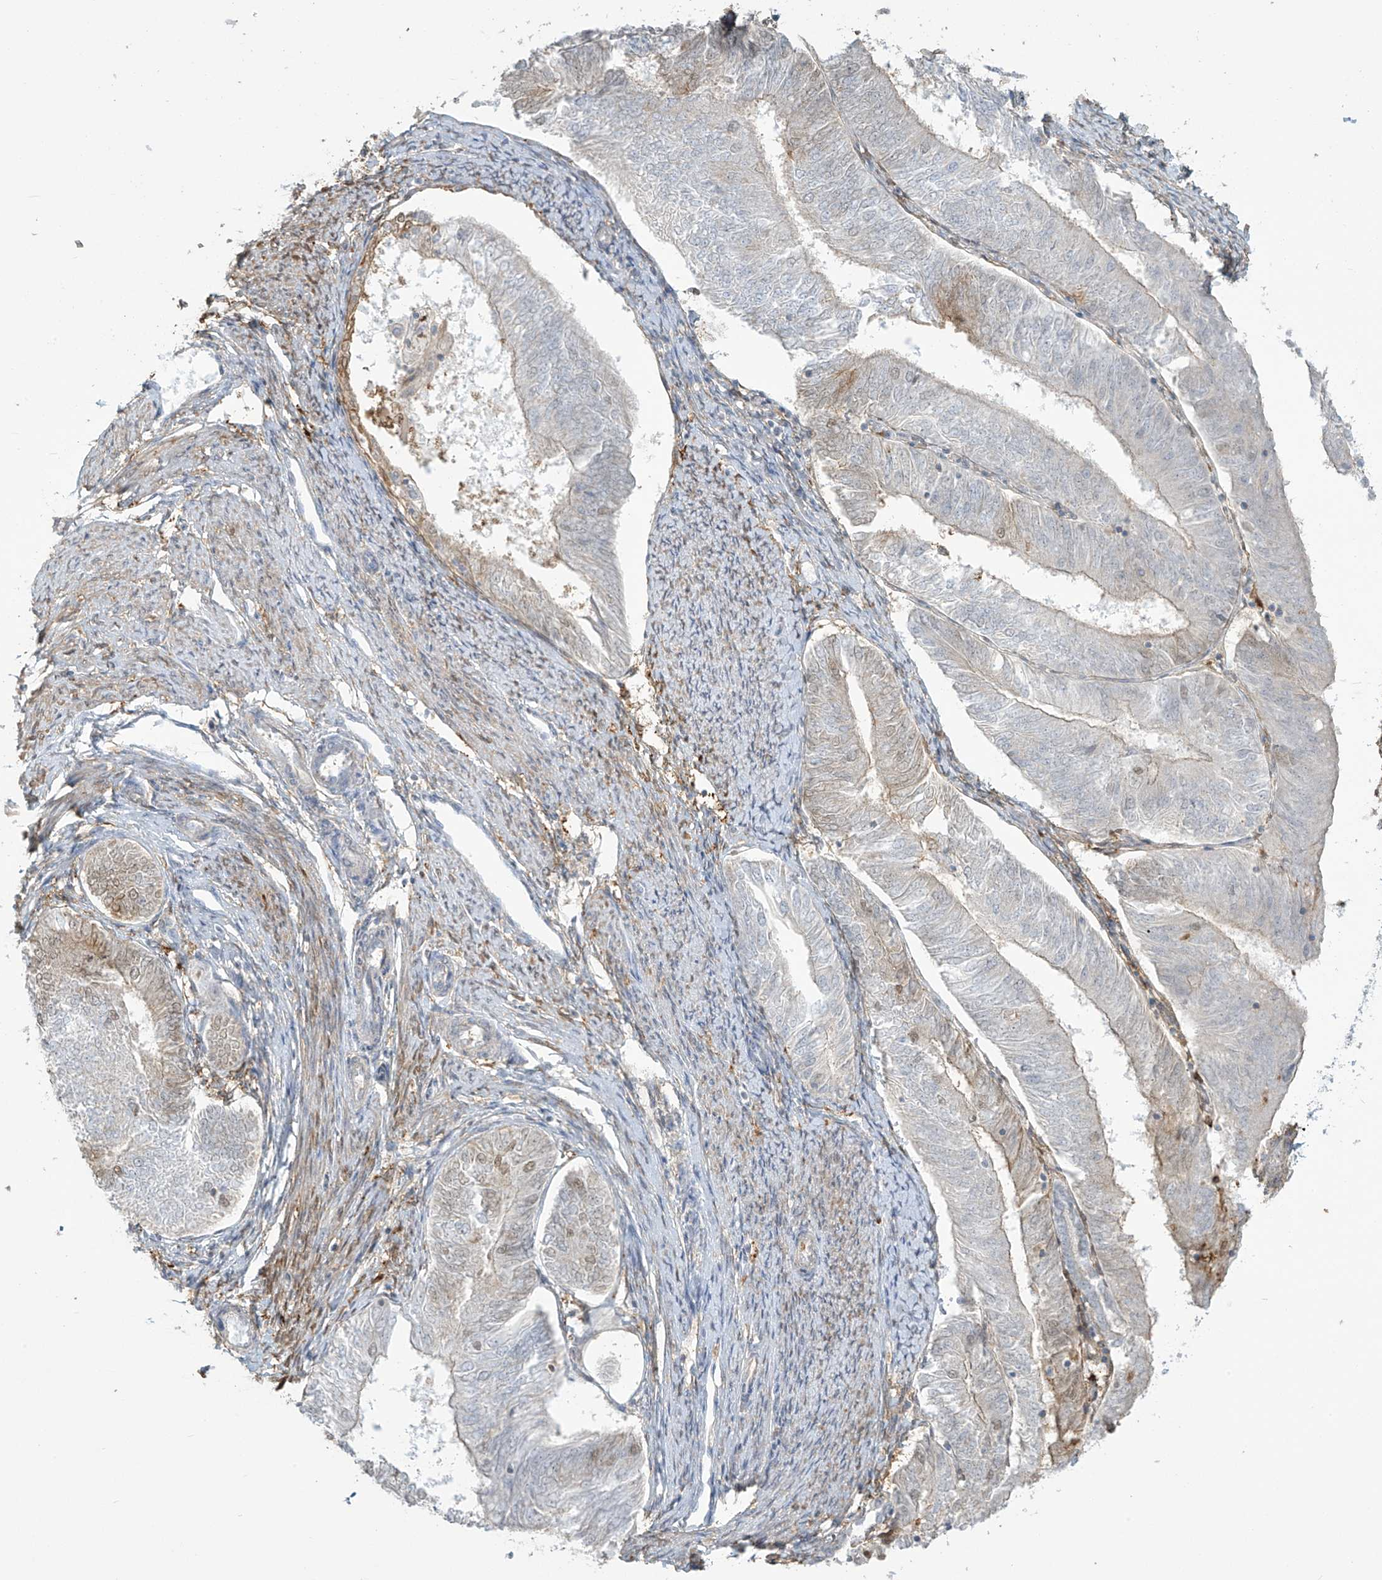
{"staining": {"intensity": "weak", "quantity": "<25%", "location": "cytoplasmic/membranous"}, "tissue": "endometrial cancer", "cell_type": "Tumor cells", "image_type": "cancer", "snomed": [{"axis": "morphology", "description": "Adenocarcinoma, NOS"}, {"axis": "topography", "description": "Endometrium"}], "caption": "The IHC photomicrograph has no significant expression in tumor cells of endometrial cancer tissue.", "gene": "TAGAP", "patient": {"sex": "female", "age": 58}}